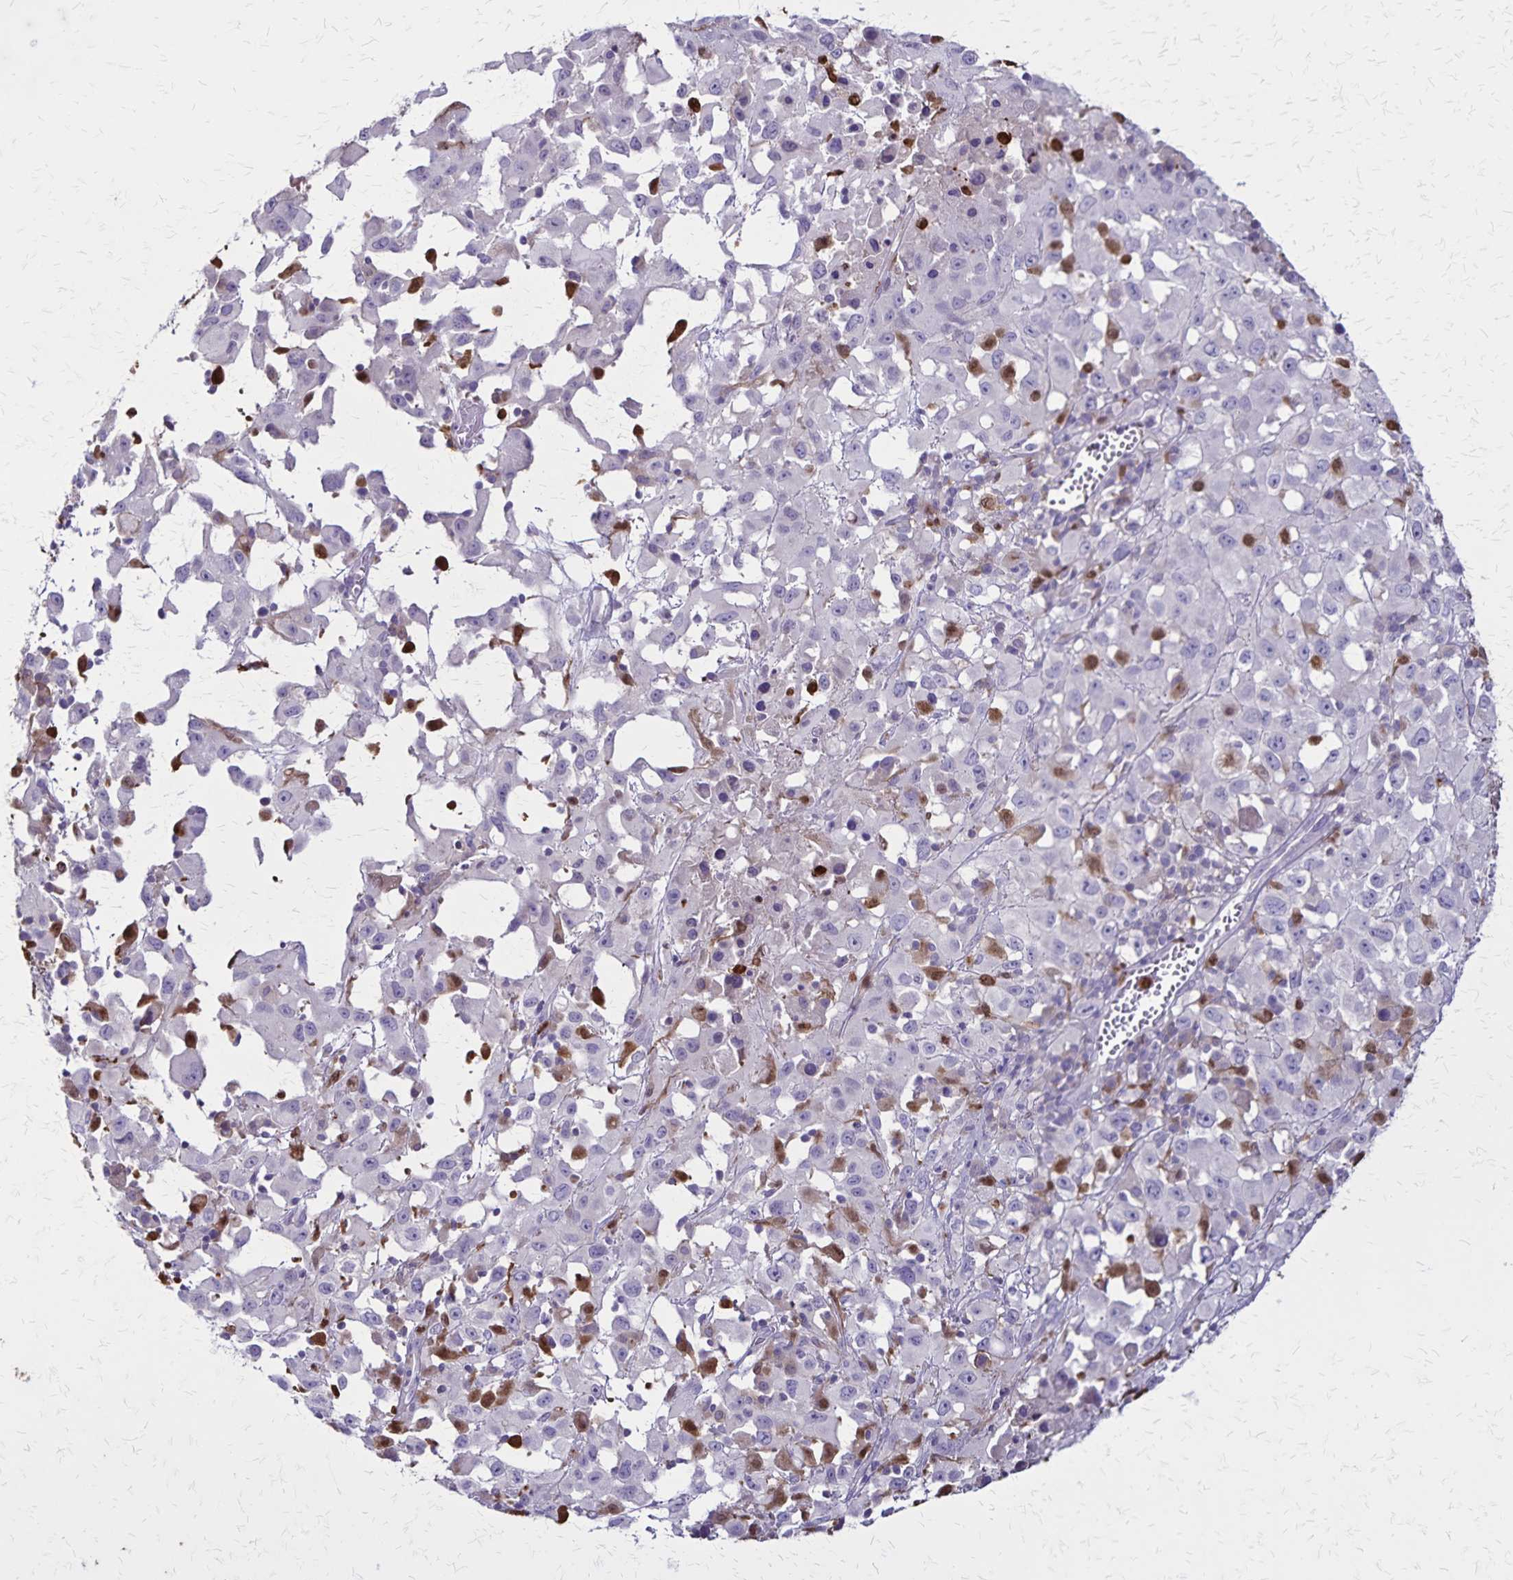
{"staining": {"intensity": "negative", "quantity": "none", "location": "none"}, "tissue": "melanoma", "cell_type": "Tumor cells", "image_type": "cancer", "snomed": [{"axis": "morphology", "description": "Malignant melanoma, Metastatic site"}, {"axis": "topography", "description": "Soft tissue"}], "caption": "IHC histopathology image of neoplastic tissue: melanoma stained with DAB (3,3'-diaminobenzidine) demonstrates no significant protein expression in tumor cells.", "gene": "ULBP3", "patient": {"sex": "male", "age": 50}}